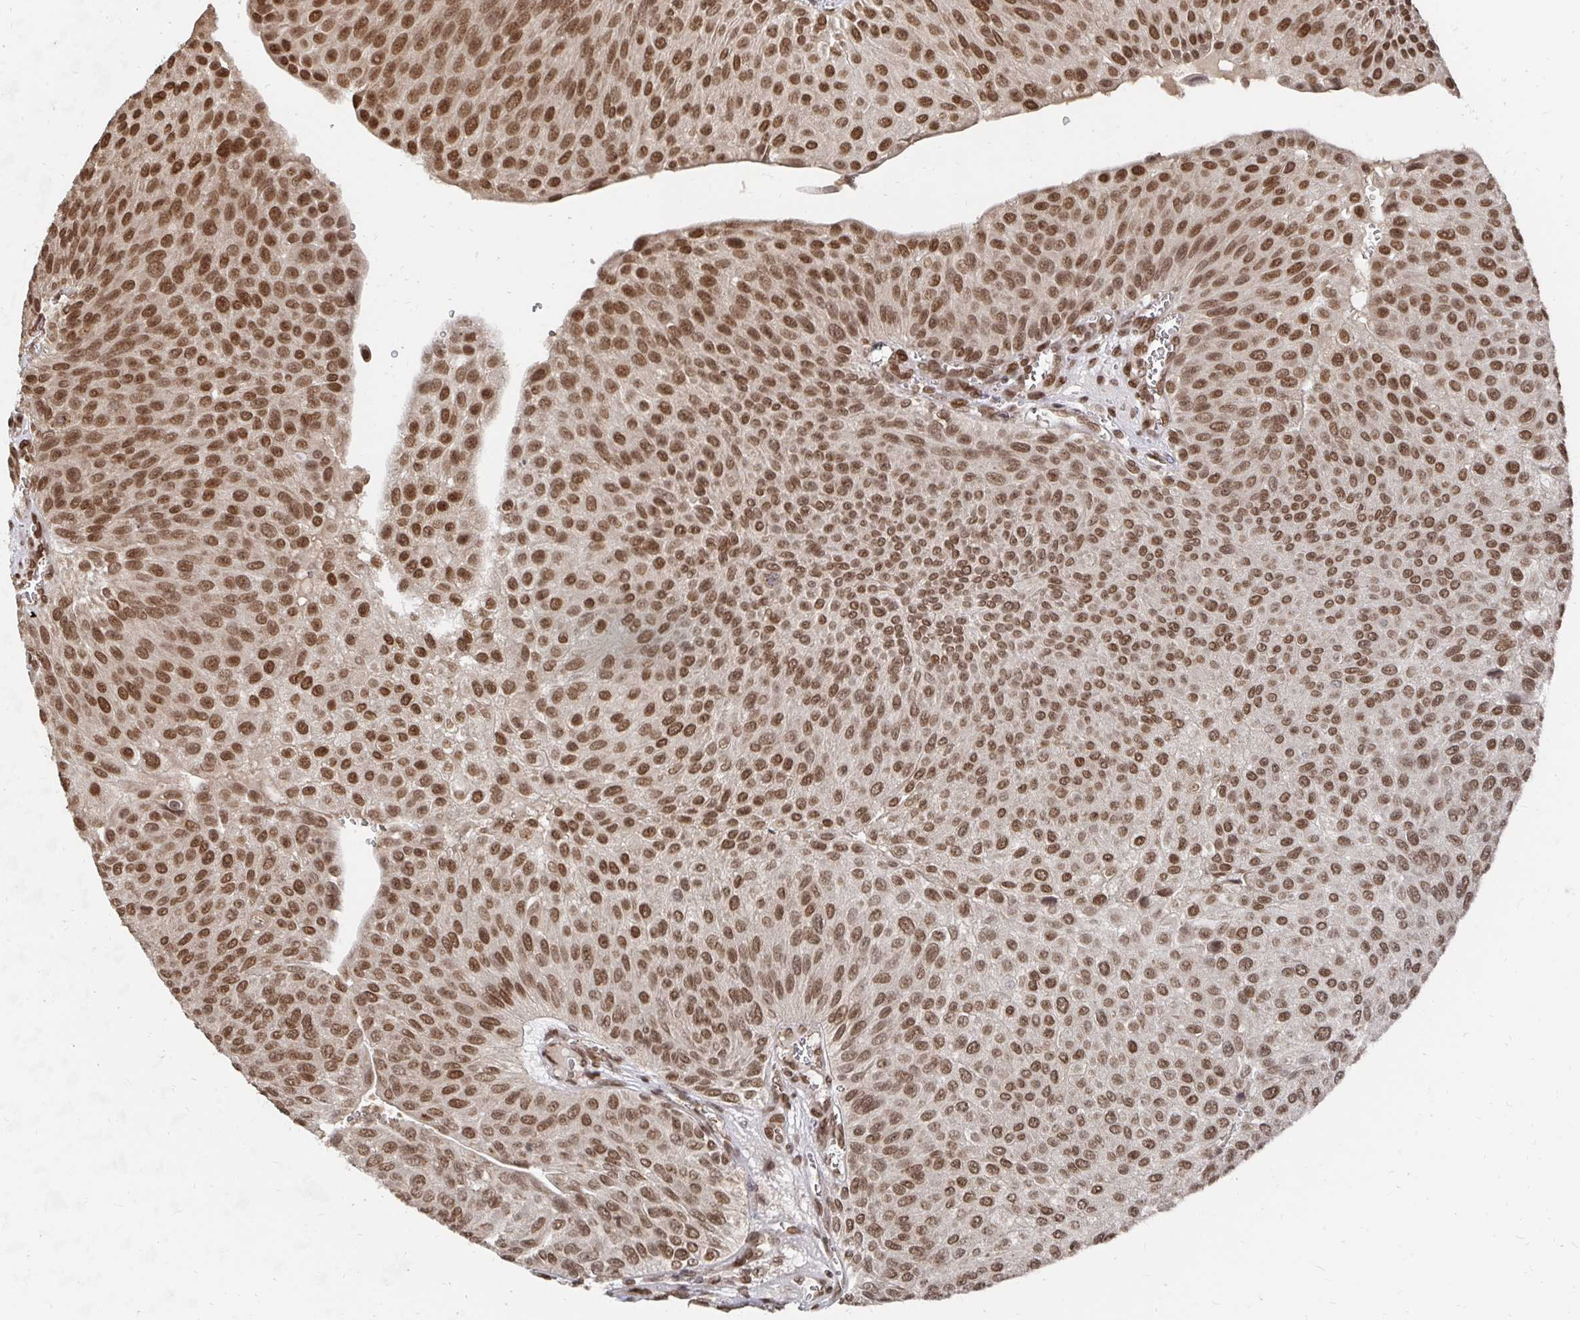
{"staining": {"intensity": "moderate", "quantity": ">75%", "location": "nuclear"}, "tissue": "urothelial cancer", "cell_type": "Tumor cells", "image_type": "cancer", "snomed": [{"axis": "morphology", "description": "Urothelial carcinoma, NOS"}, {"axis": "topography", "description": "Urinary bladder"}], "caption": "Transitional cell carcinoma tissue reveals moderate nuclear positivity in about >75% of tumor cells (DAB (3,3'-diaminobenzidine) IHC with brightfield microscopy, high magnification).", "gene": "GTF3C6", "patient": {"sex": "male", "age": 67}}